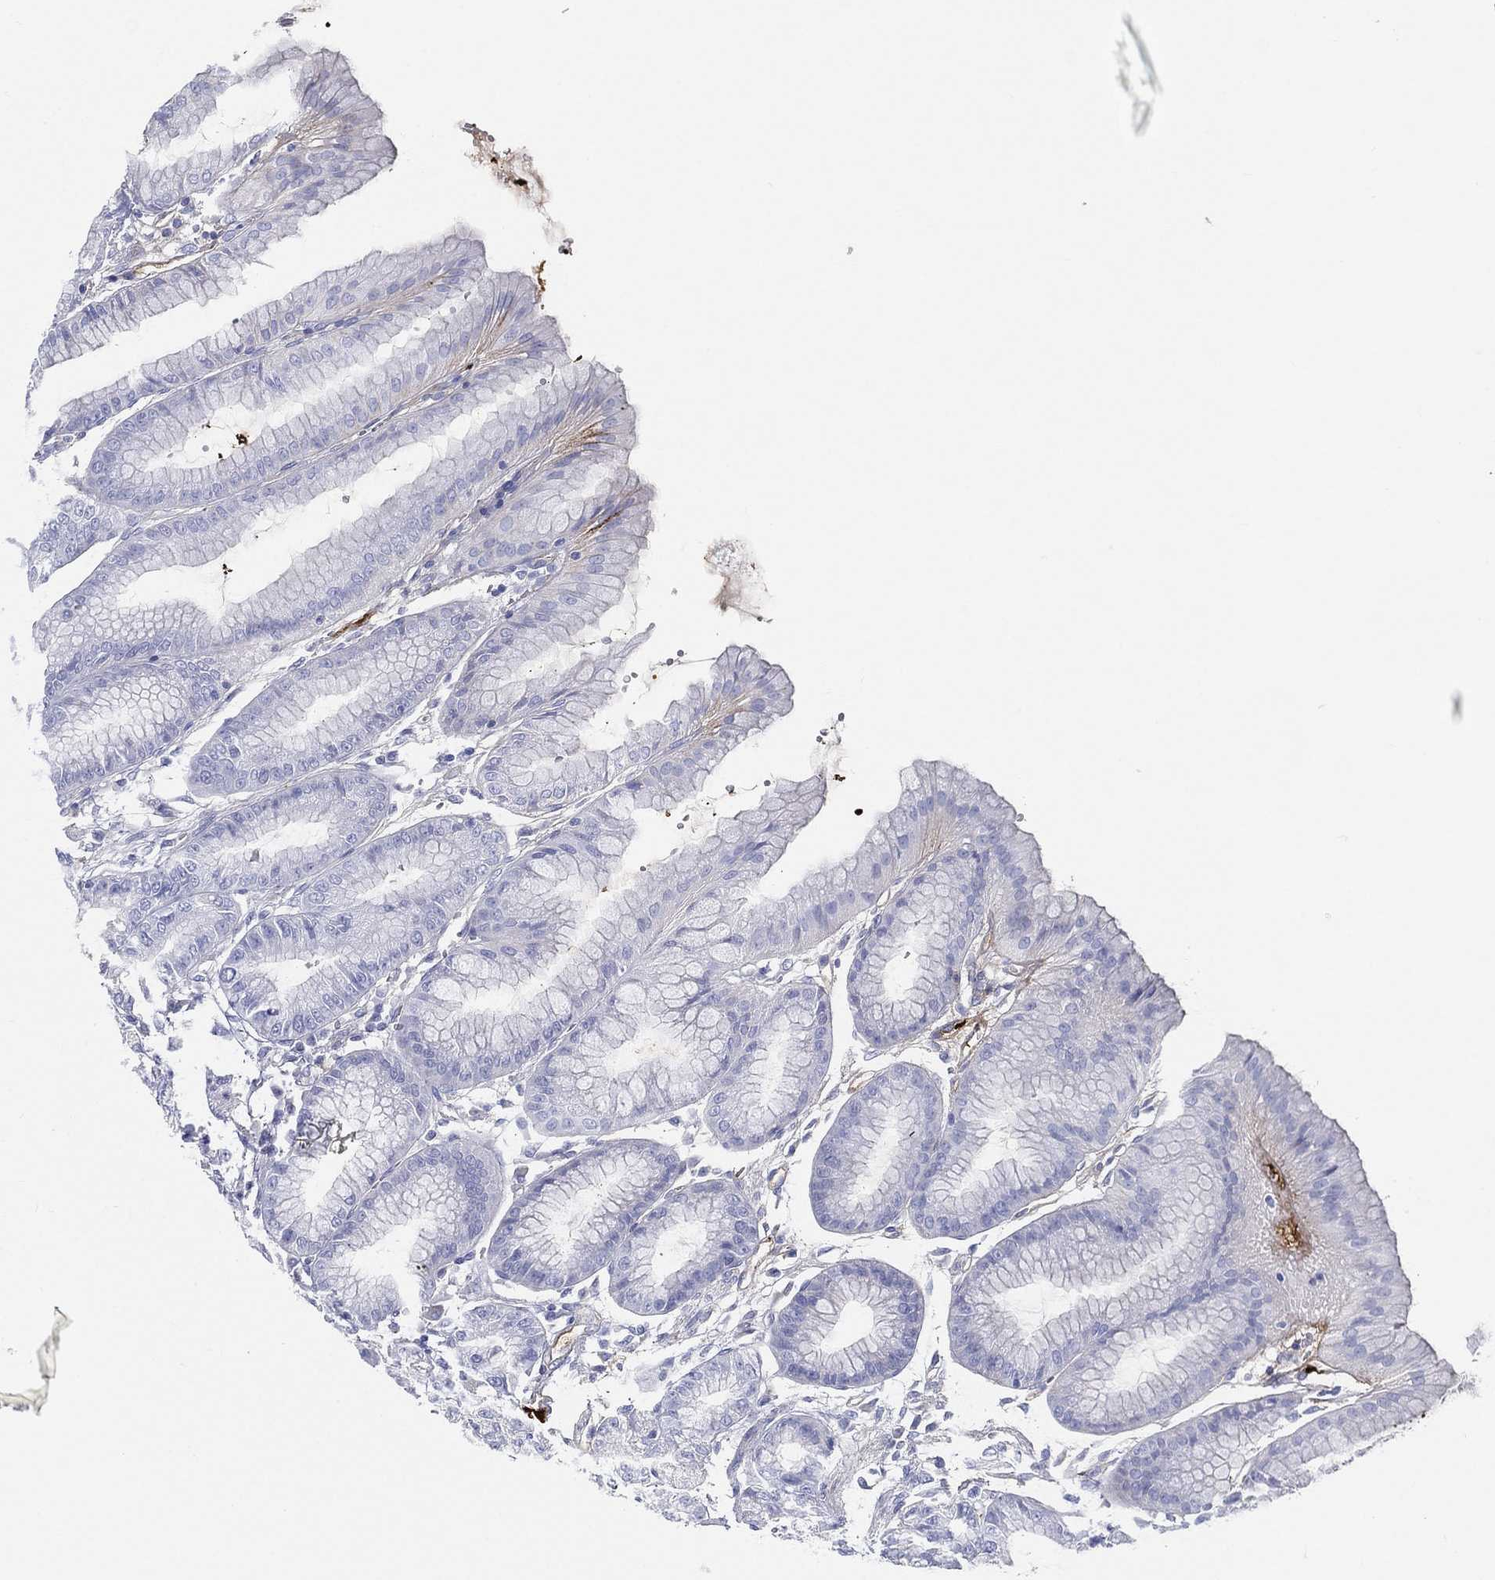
{"staining": {"intensity": "negative", "quantity": "none", "location": "none"}, "tissue": "stomach", "cell_type": "Glandular cells", "image_type": "normal", "snomed": [{"axis": "morphology", "description": "Normal tissue, NOS"}, {"axis": "topography", "description": "Stomach, lower"}], "caption": "A photomicrograph of stomach stained for a protein exhibits no brown staining in glandular cells. The staining is performed using DAB brown chromogen with nuclei counter-stained in using hematoxylin.", "gene": "IFNB1", "patient": {"sex": "male", "age": 71}}